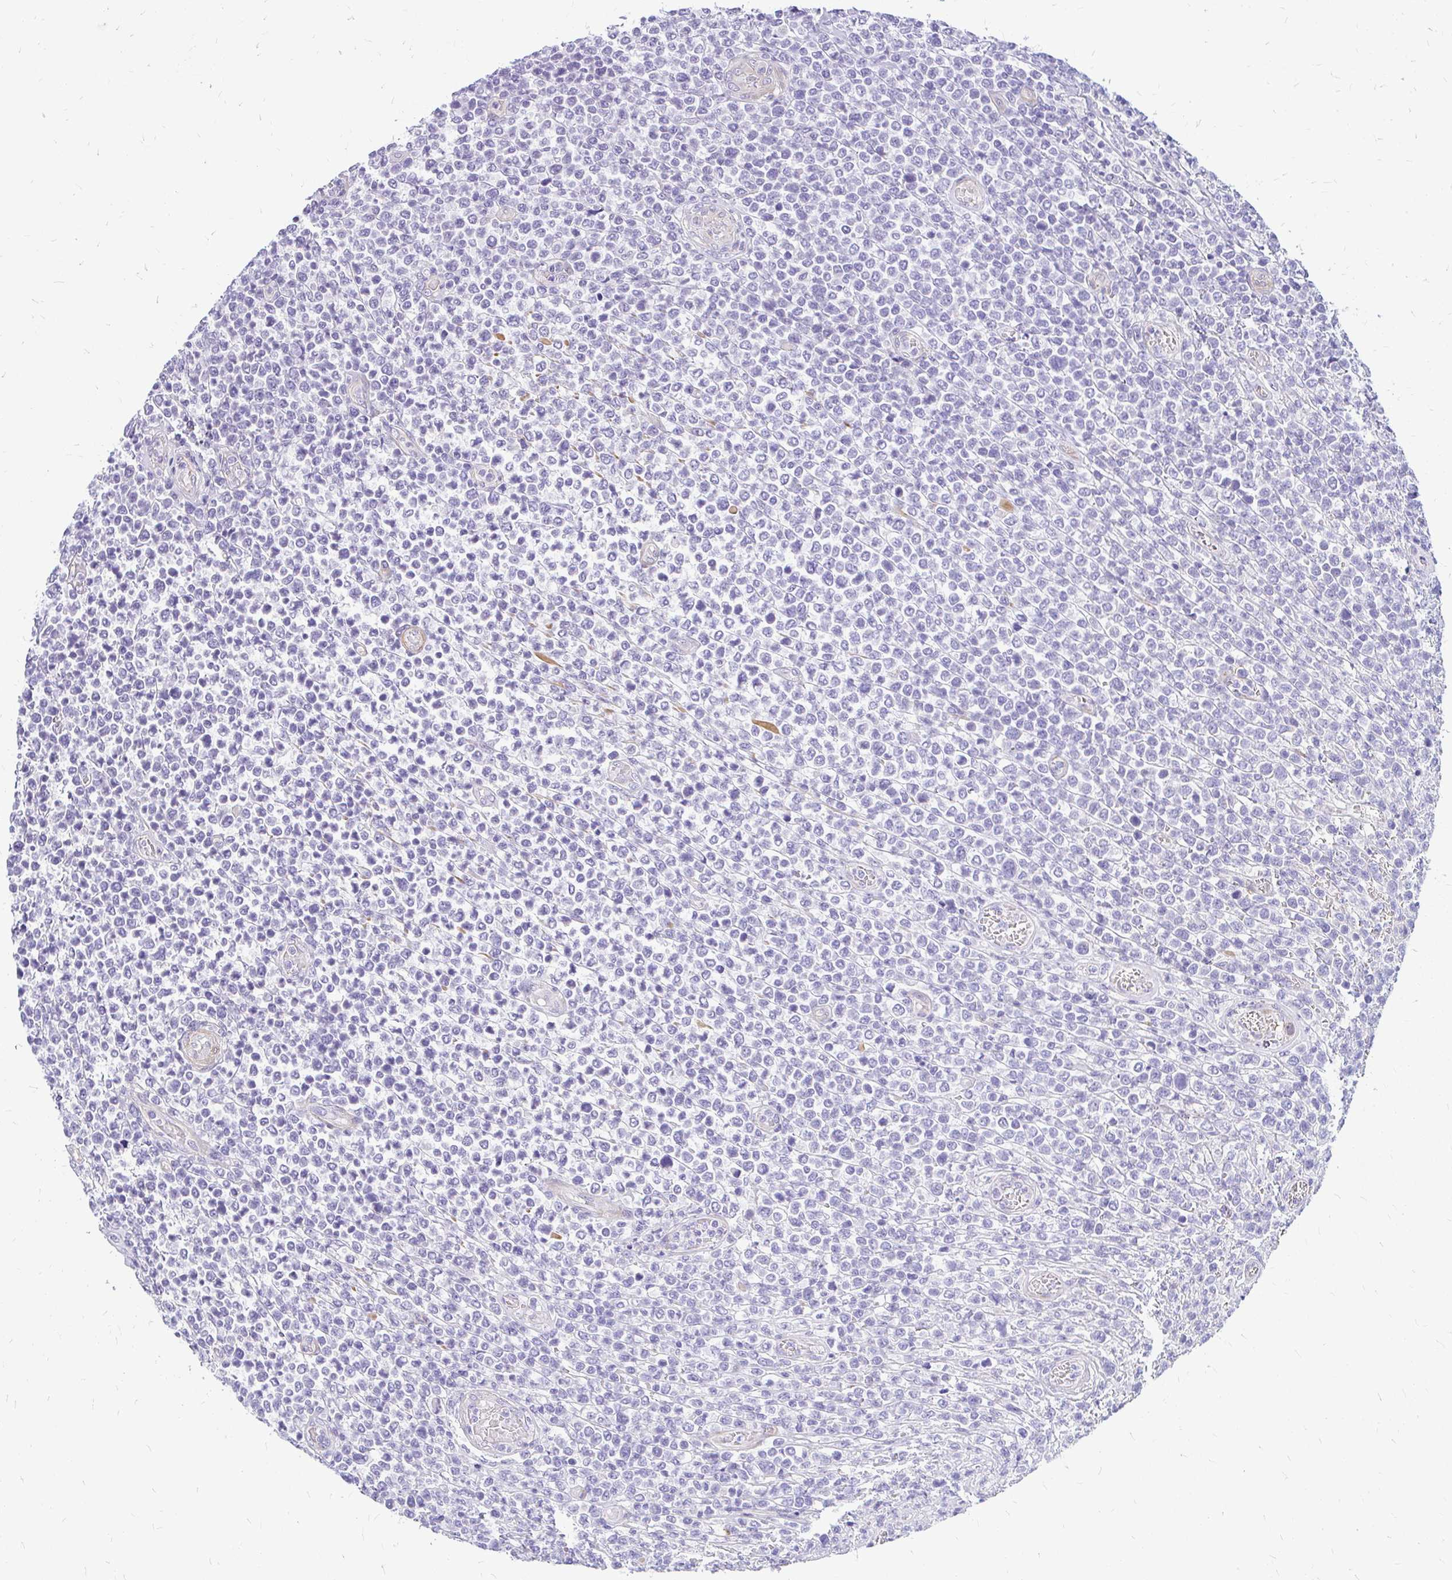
{"staining": {"intensity": "negative", "quantity": "none", "location": "none"}, "tissue": "lymphoma", "cell_type": "Tumor cells", "image_type": "cancer", "snomed": [{"axis": "morphology", "description": "Malignant lymphoma, non-Hodgkin's type, High grade"}, {"axis": "topography", "description": "Soft tissue"}], "caption": "Immunohistochemical staining of human lymphoma reveals no significant positivity in tumor cells.", "gene": "FAM83C", "patient": {"sex": "female", "age": 56}}